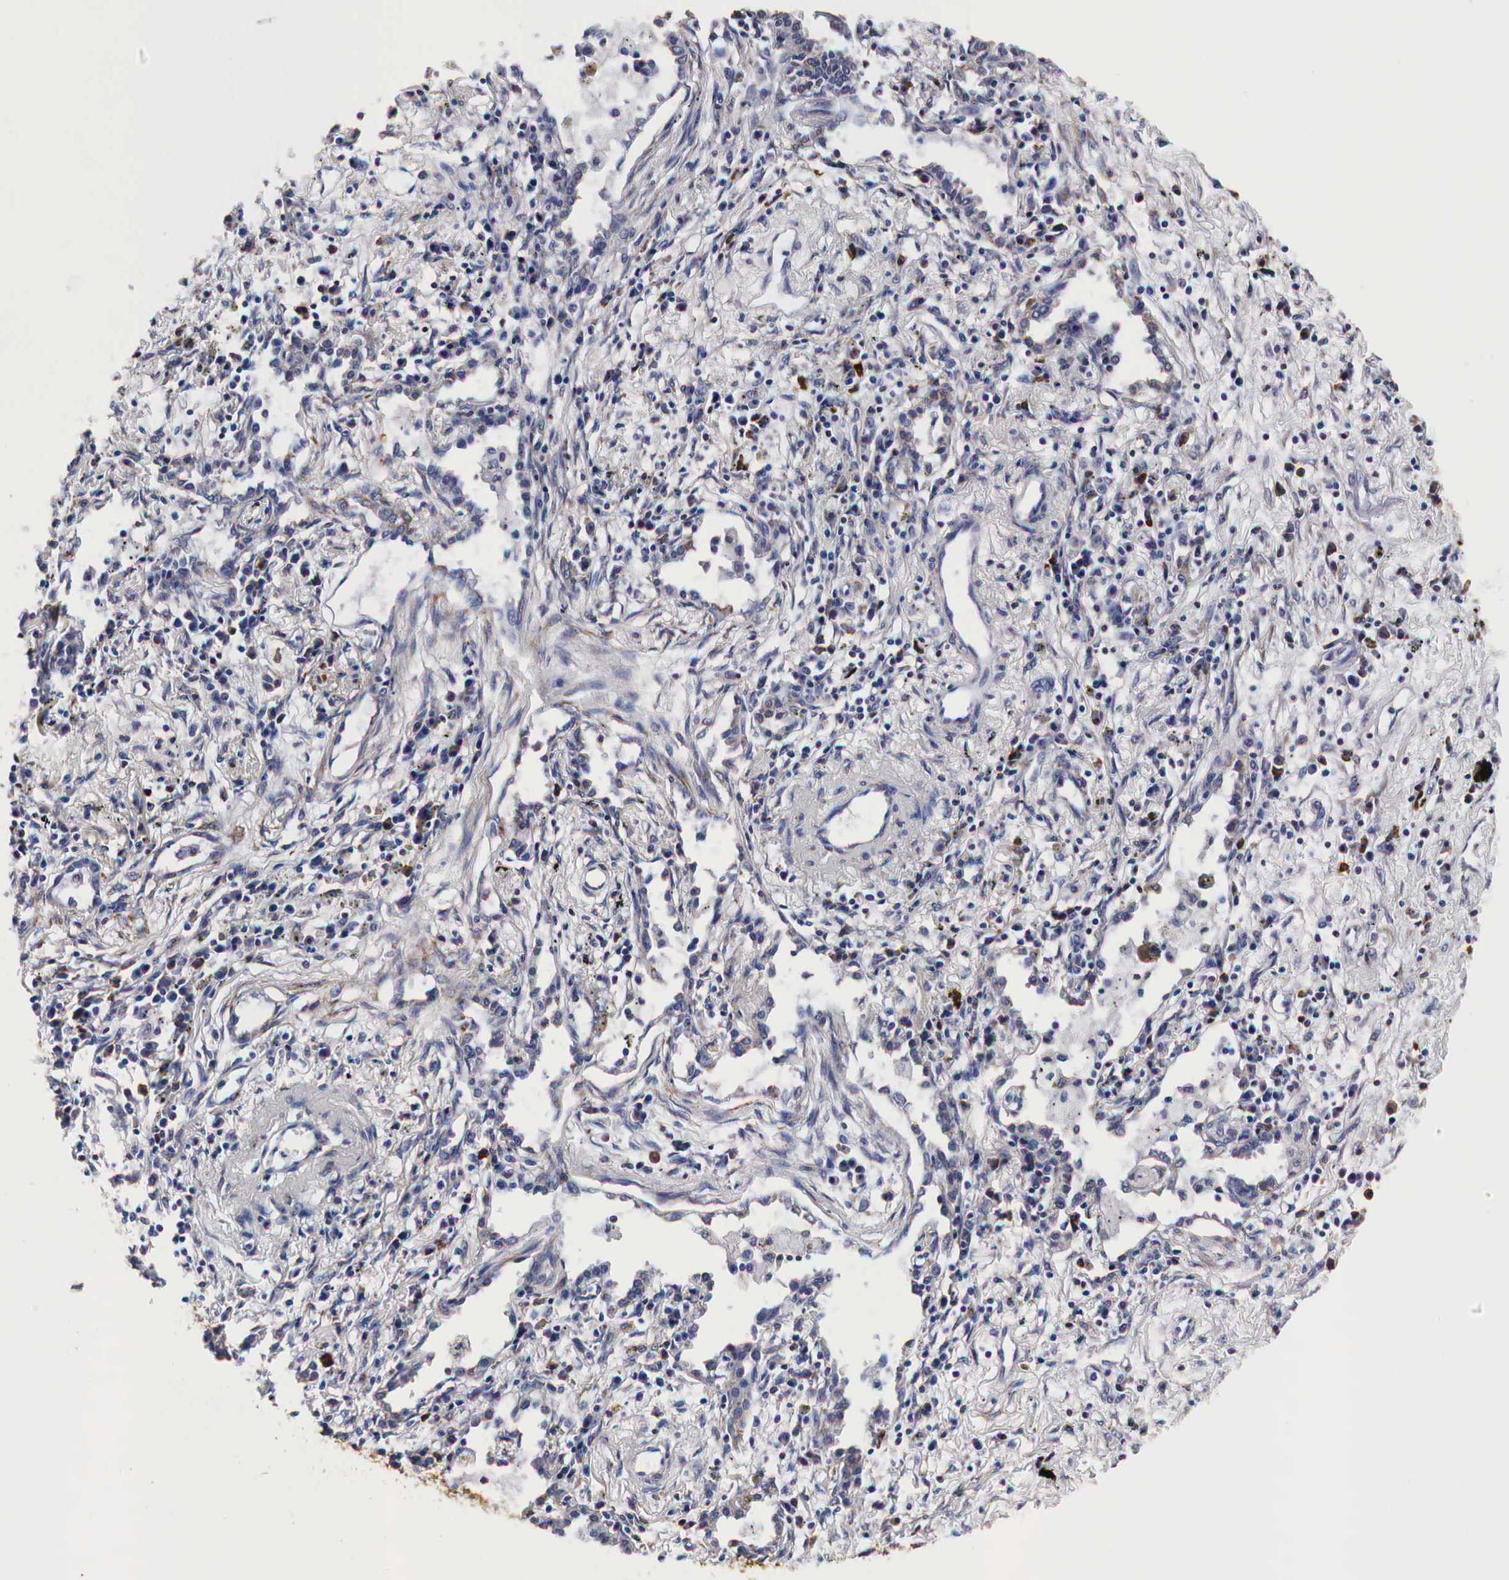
{"staining": {"intensity": "weak", "quantity": "25%-75%", "location": "cytoplasmic/membranous"}, "tissue": "lung cancer", "cell_type": "Tumor cells", "image_type": "cancer", "snomed": [{"axis": "morphology", "description": "Adenocarcinoma, NOS"}, {"axis": "topography", "description": "Lung"}], "caption": "Human lung cancer (adenocarcinoma) stained for a protein (brown) displays weak cytoplasmic/membranous positive staining in about 25%-75% of tumor cells.", "gene": "CKAP4", "patient": {"sex": "male", "age": 60}}